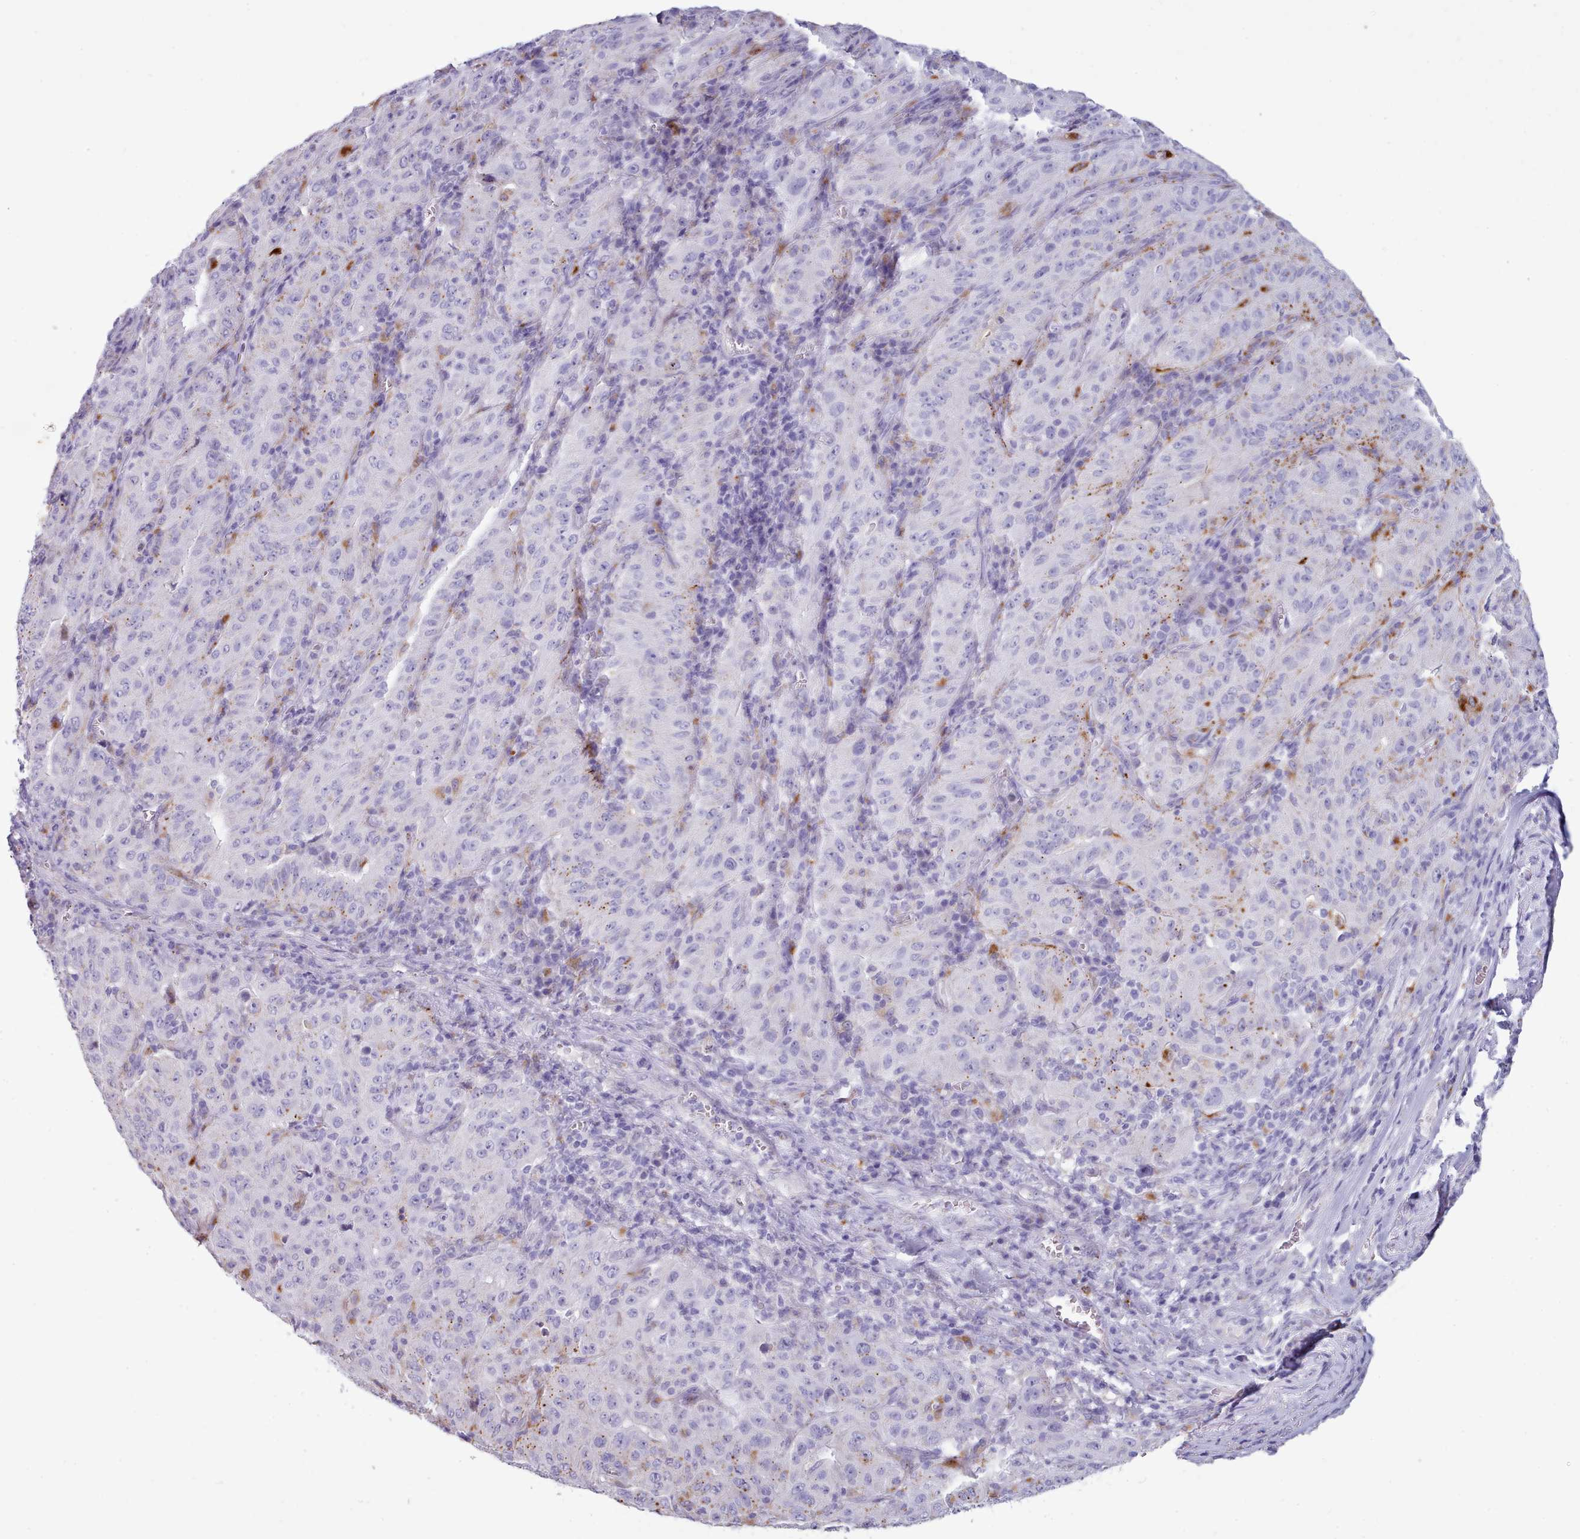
{"staining": {"intensity": "weak", "quantity": "<25%", "location": "cytoplasmic/membranous"}, "tissue": "pancreatic cancer", "cell_type": "Tumor cells", "image_type": "cancer", "snomed": [{"axis": "morphology", "description": "Adenocarcinoma, NOS"}, {"axis": "topography", "description": "Pancreas"}], "caption": "This histopathology image is of pancreatic cancer (adenocarcinoma) stained with IHC to label a protein in brown with the nuclei are counter-stained blue. There is no expression in tumor cells.", "gene": "GAA", "patient": {"sex": "male", "age": 63}}